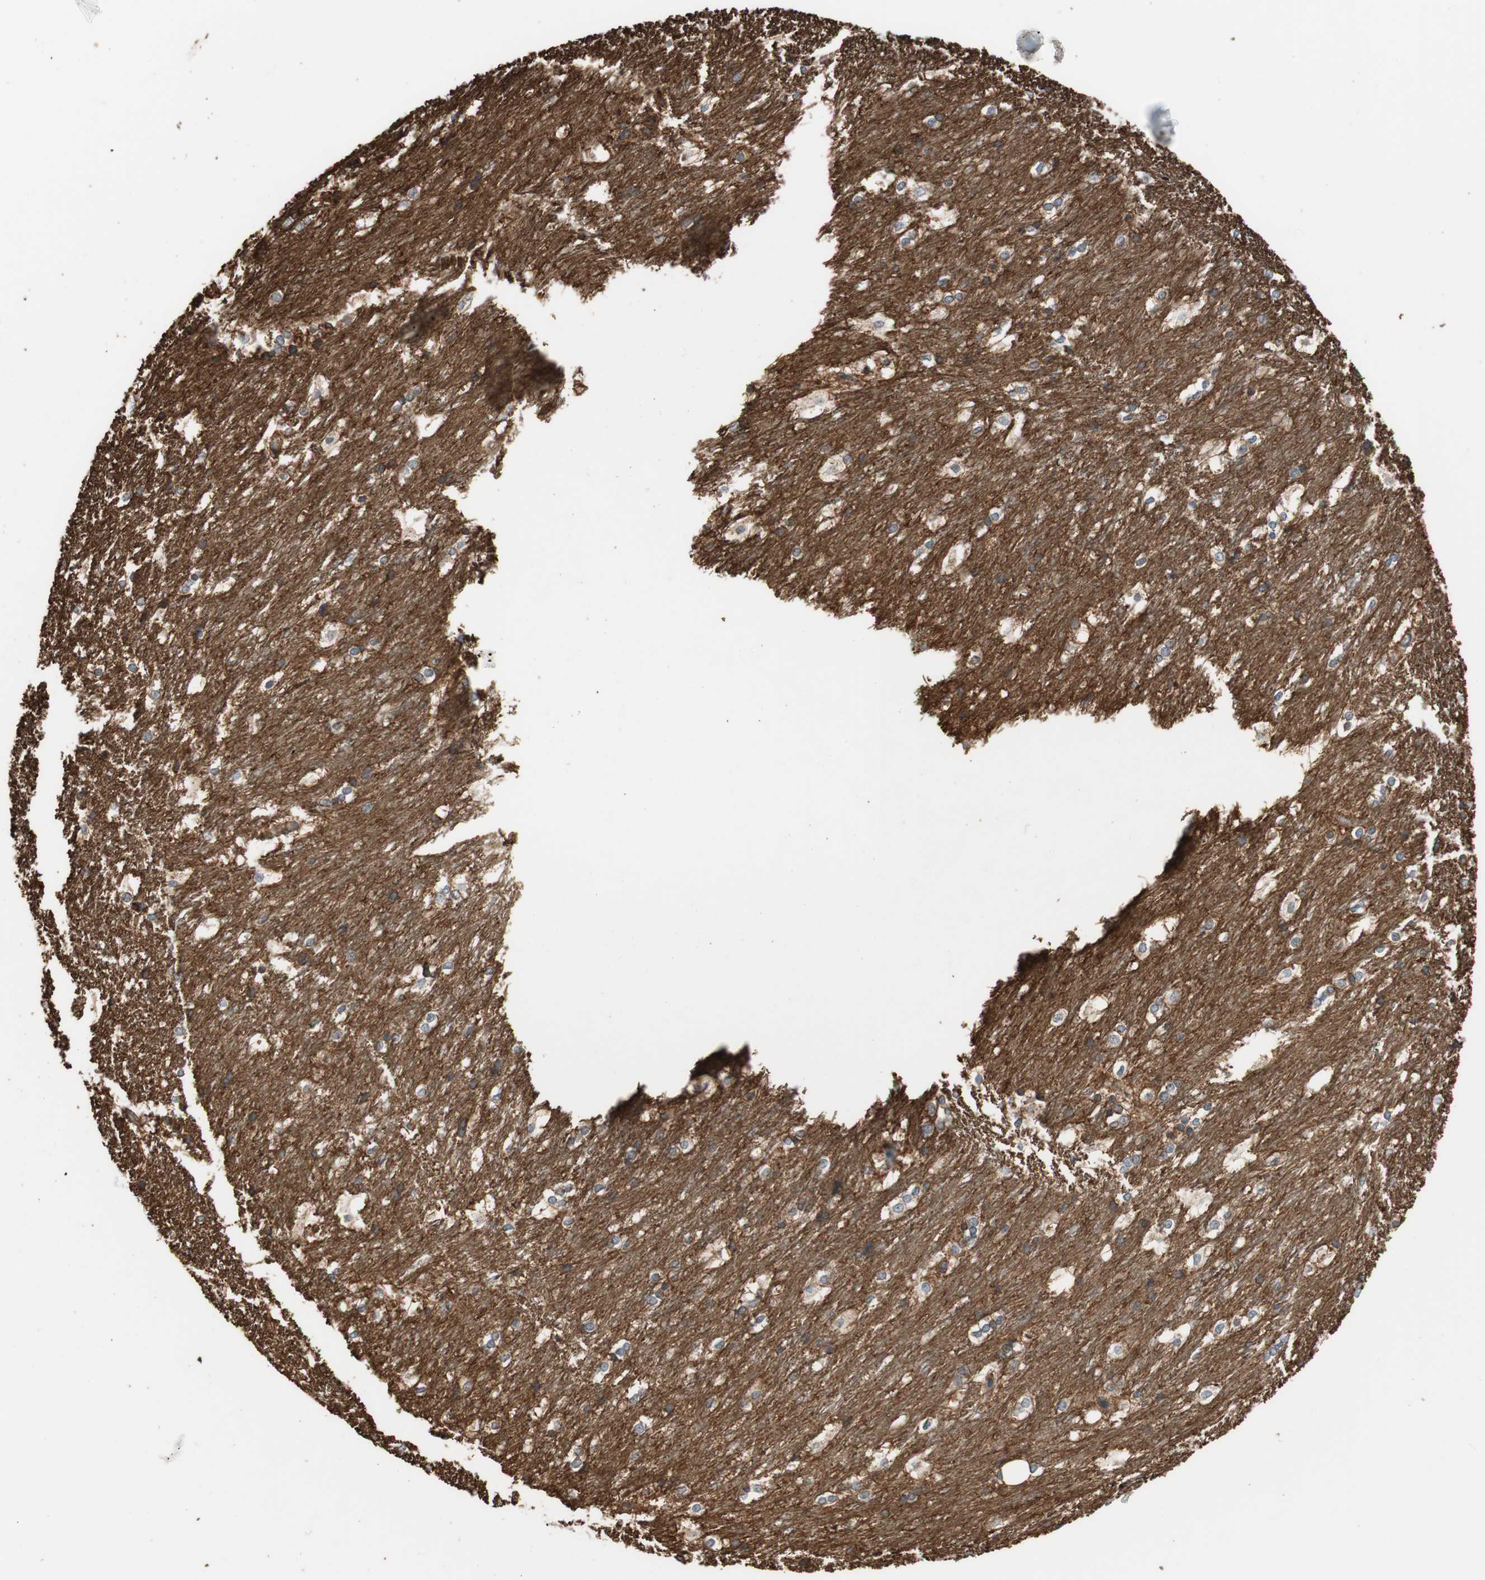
{"staining": {"intensity": "negative", "quantity": "none", "location": "none"}, "tissue": "caudate", "cell_type": "Glial cells", "image_type": "normal", "snomed": [{"axis": "morphology", "description": "Normal tissue, NOS"}, {"axis": "topography", "description": "Lateral ventricle wall"}], "caption": "Glial cells are negative for brown protein staining in benign caudate. (DAB (3,3'-diaminobenzidine) immunohistochemistry with hematoxylin counter stain).", "gene": "IL1RL1", "patient": {"sex": "female", "age": 19}}